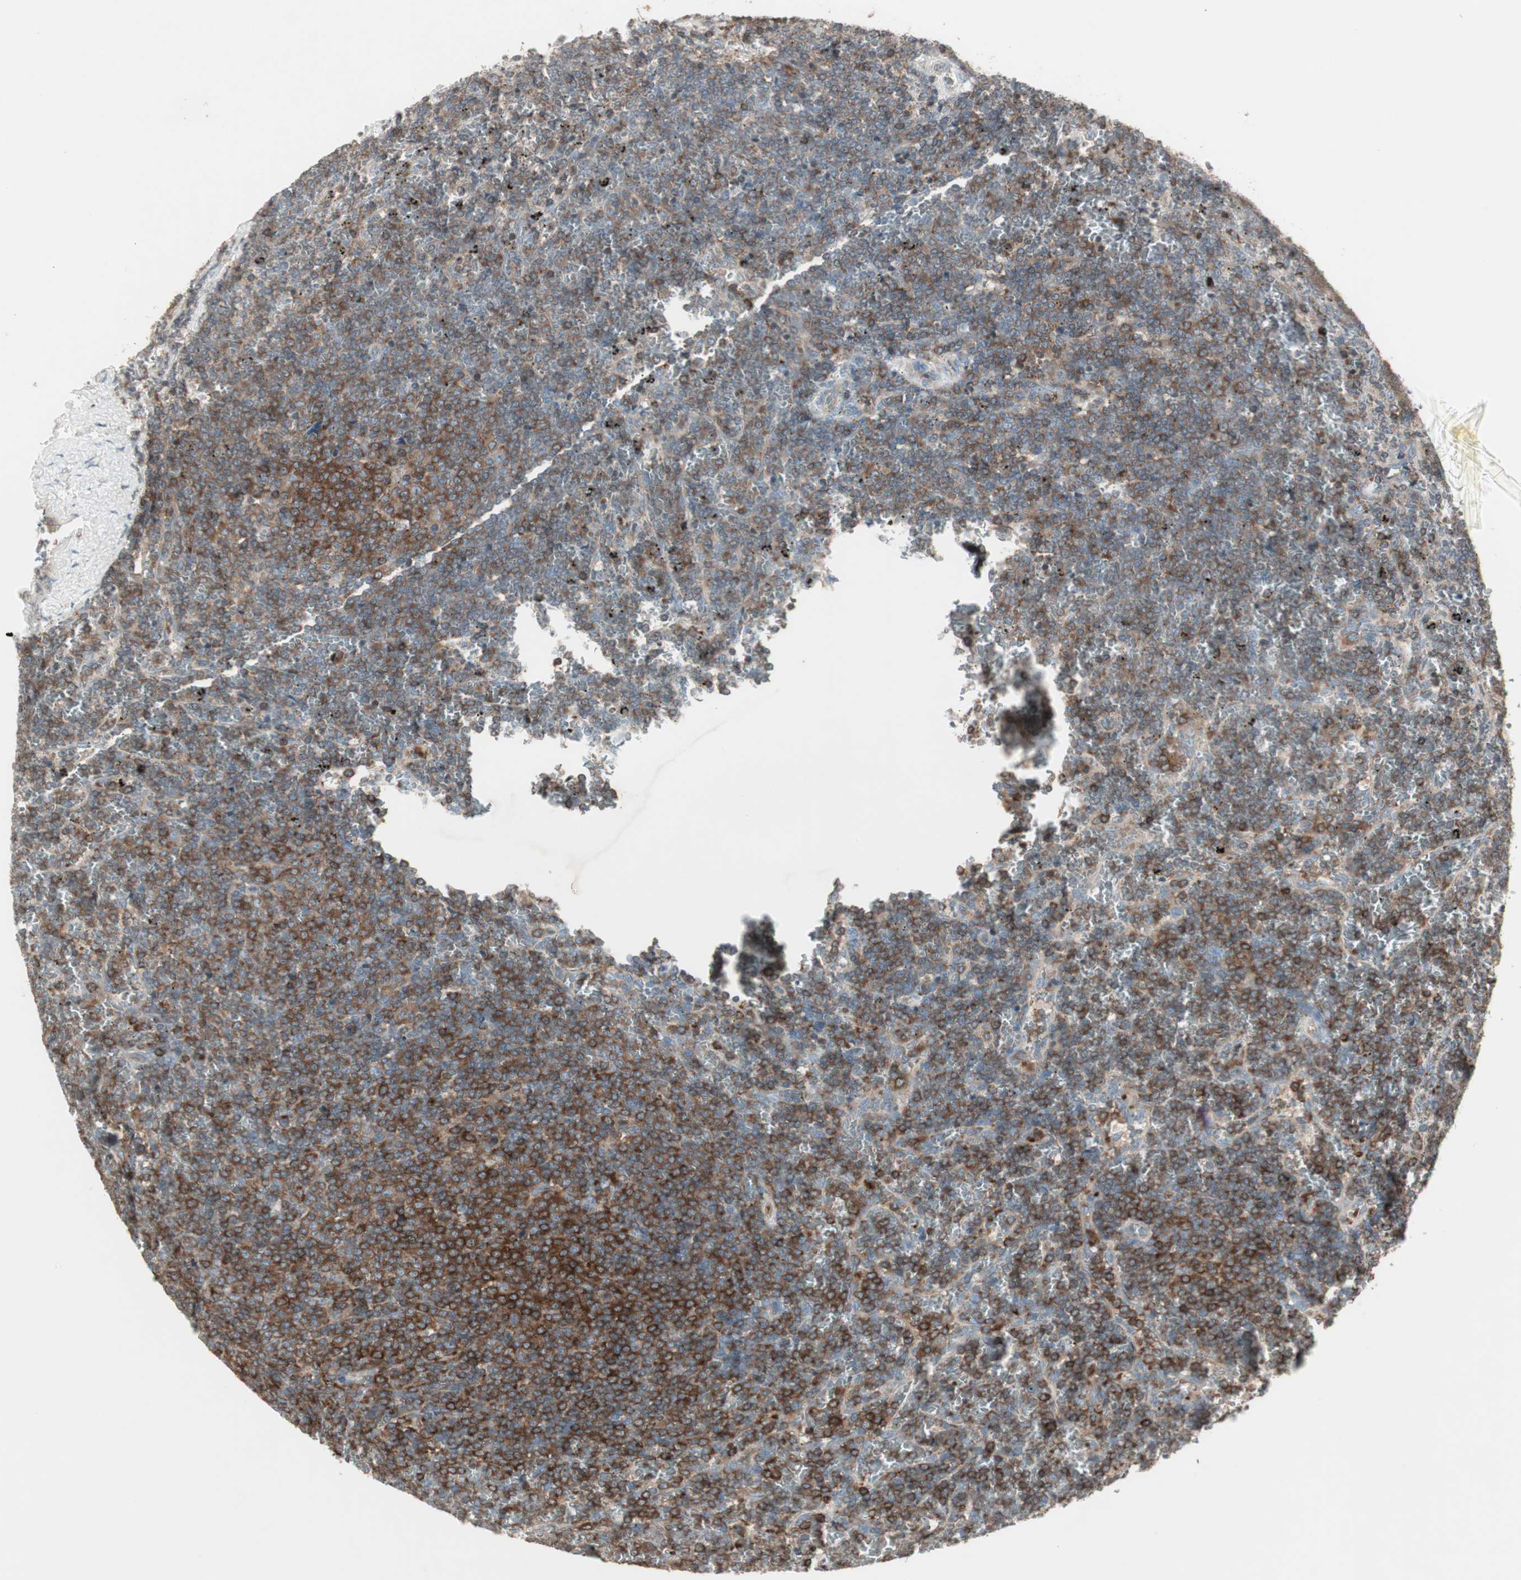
{"staining": {"intensity": "moderate", "quantity": "25%-75%", "location": "cytoplasmic/membranous"}, "tissue": "lymphoma", "cell_type": "Tumor cells", "image_type": "cancer", "snomed": [{"axis": "morphology", "description": "Malignant lymphoma, non-Hodgkin's type, Low grade"}, {"axis": "topography", "description": "Spleen"}], "caption": "An image of human lymphoma stained for a protein exhibits moderate cytoplasmic/membranous brown staining in tumor cells.", "gene": "ARHGEF1", "patient": {"sex": "female", "age": 77}}